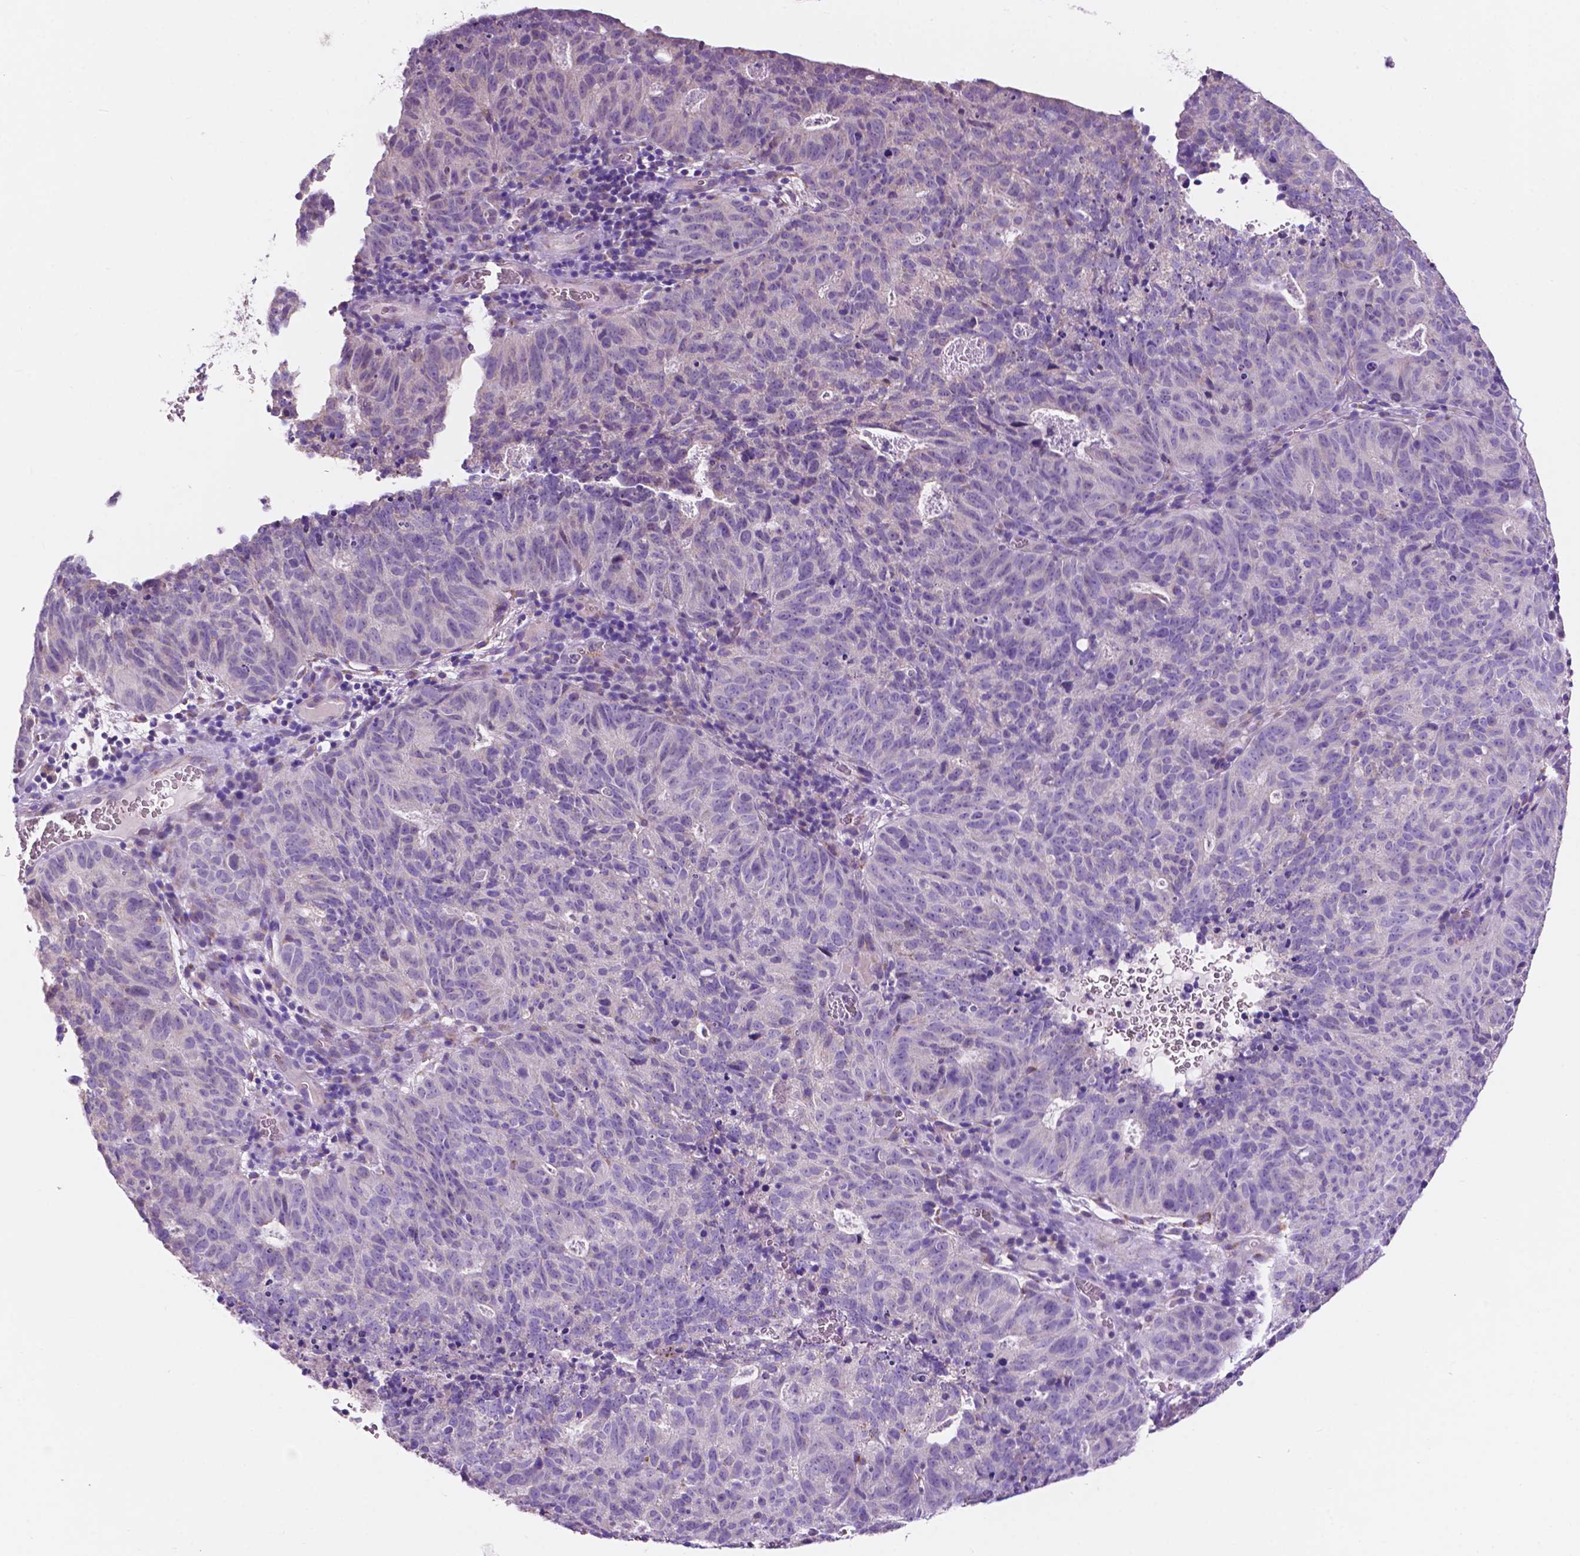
{"staining": {"intensity": "negative", "quantity": "none", "location": "none"}, "tissue": "cervical cancer", "cell_type": "Tumor cells", "image_type": "cancer", "snomed": [{"axis": "morphology", "description": "Adenocarcinoma, NOS"}, {"axis": "topography", "description": "Cervix"}], "caption": "Tumor cells are negative for protein expression in human adenocarcinoma (cervical).", "gene": "TRPV5", "patient": {"sex": "female", "age": 38}}